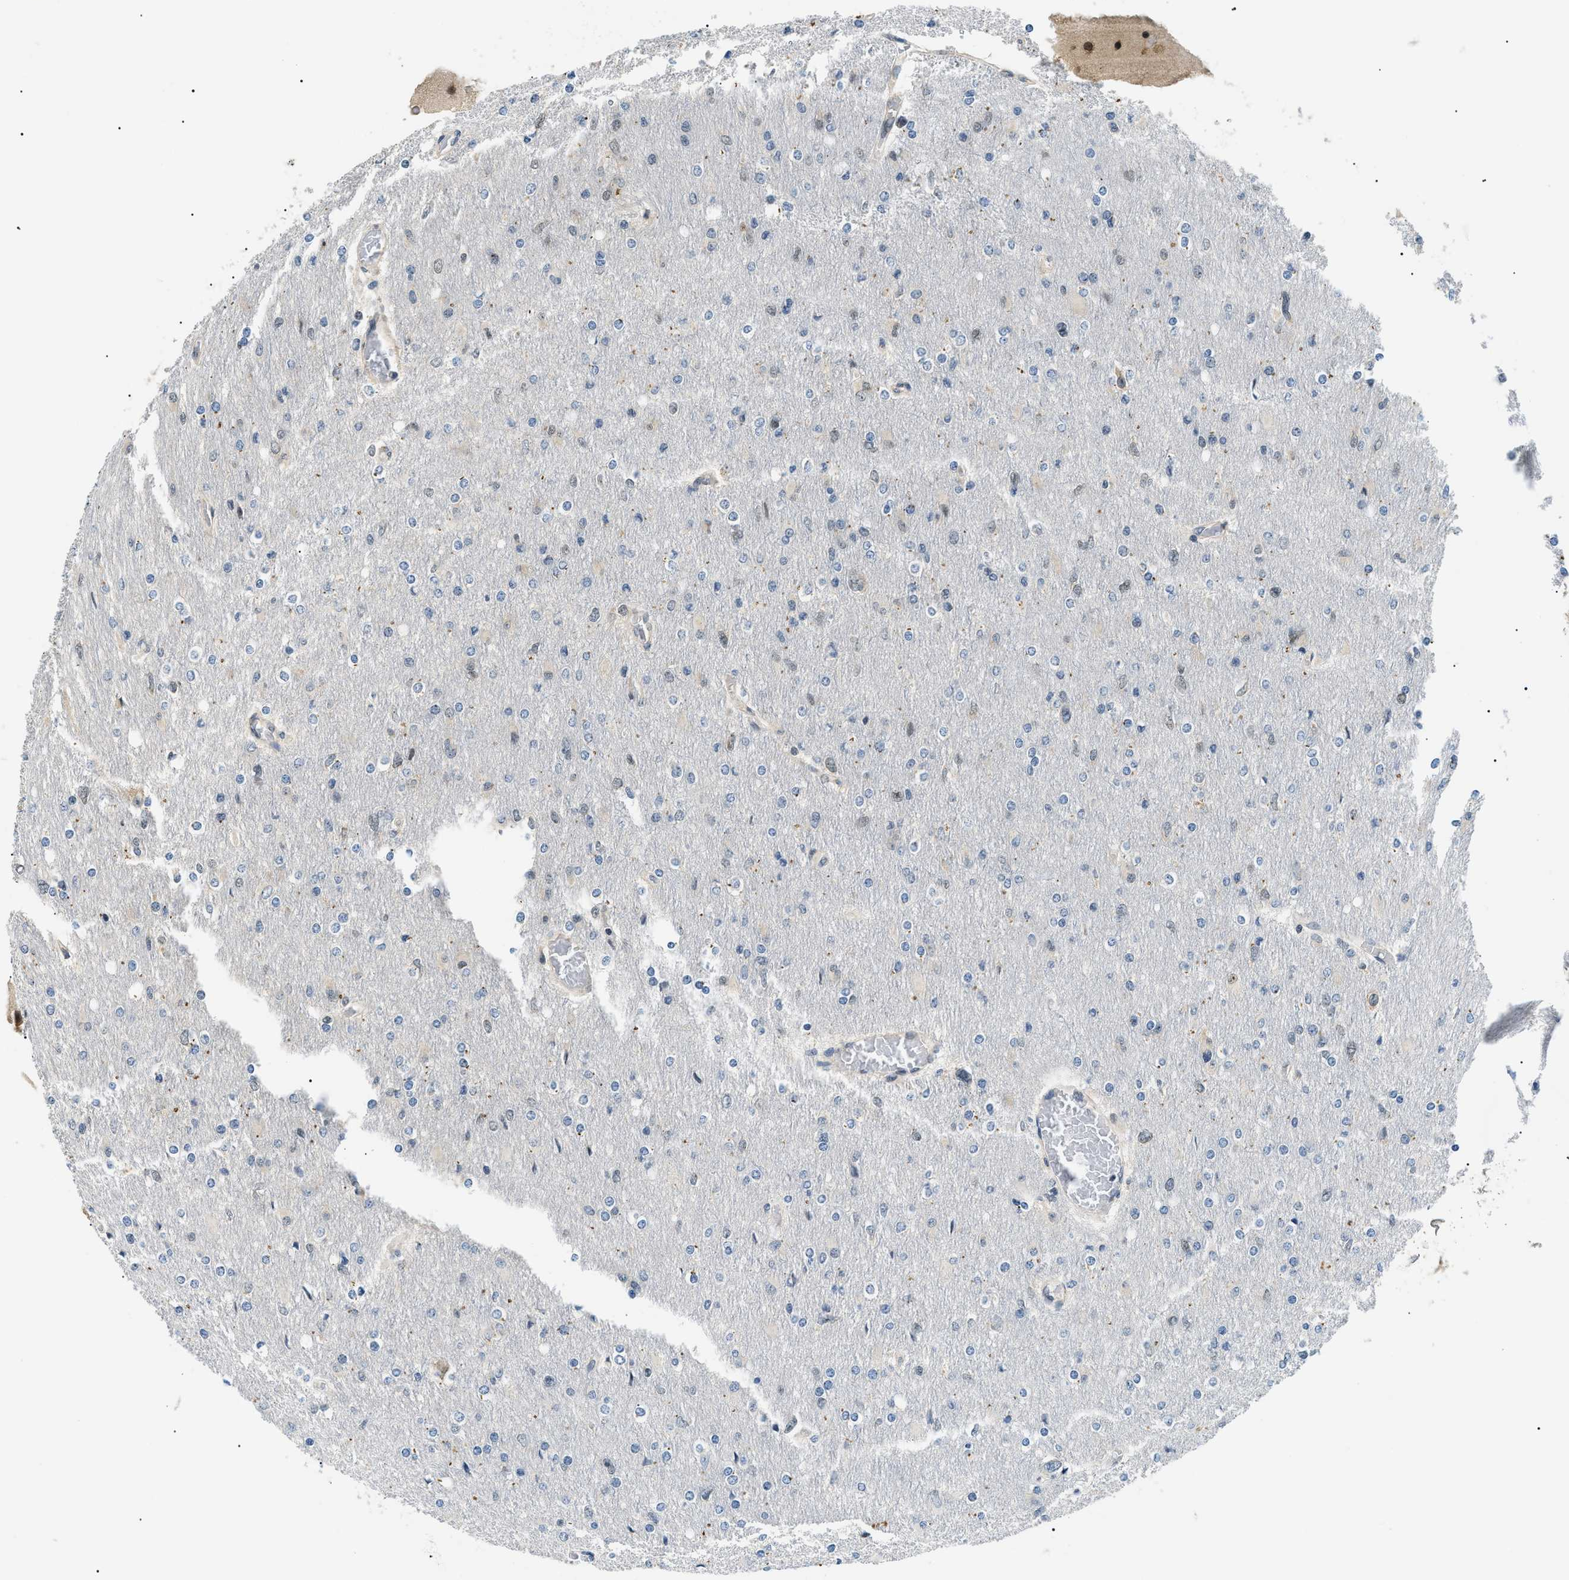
{"staining": {"intensity": "weak", "quantity": "<25%", "location": "nuclear"}, "tissue": "glioma", "cell_type": "Tumor cells", "image_type": "cancer", "snomed": [{"axis": "morphology", "description": "Glioma, malignant, High grade"}, {"axis": "topography", "description": "Cerebral cortex"}], "caption": "Tumor cells are negative for brown protein staining in glioma. (DAB (3,3'-diaminobenzidine) immunohistochemistry with hematoxylin counter stain).", "gene": "CWC25", "patient": {"sex": "female", "age": 36}}